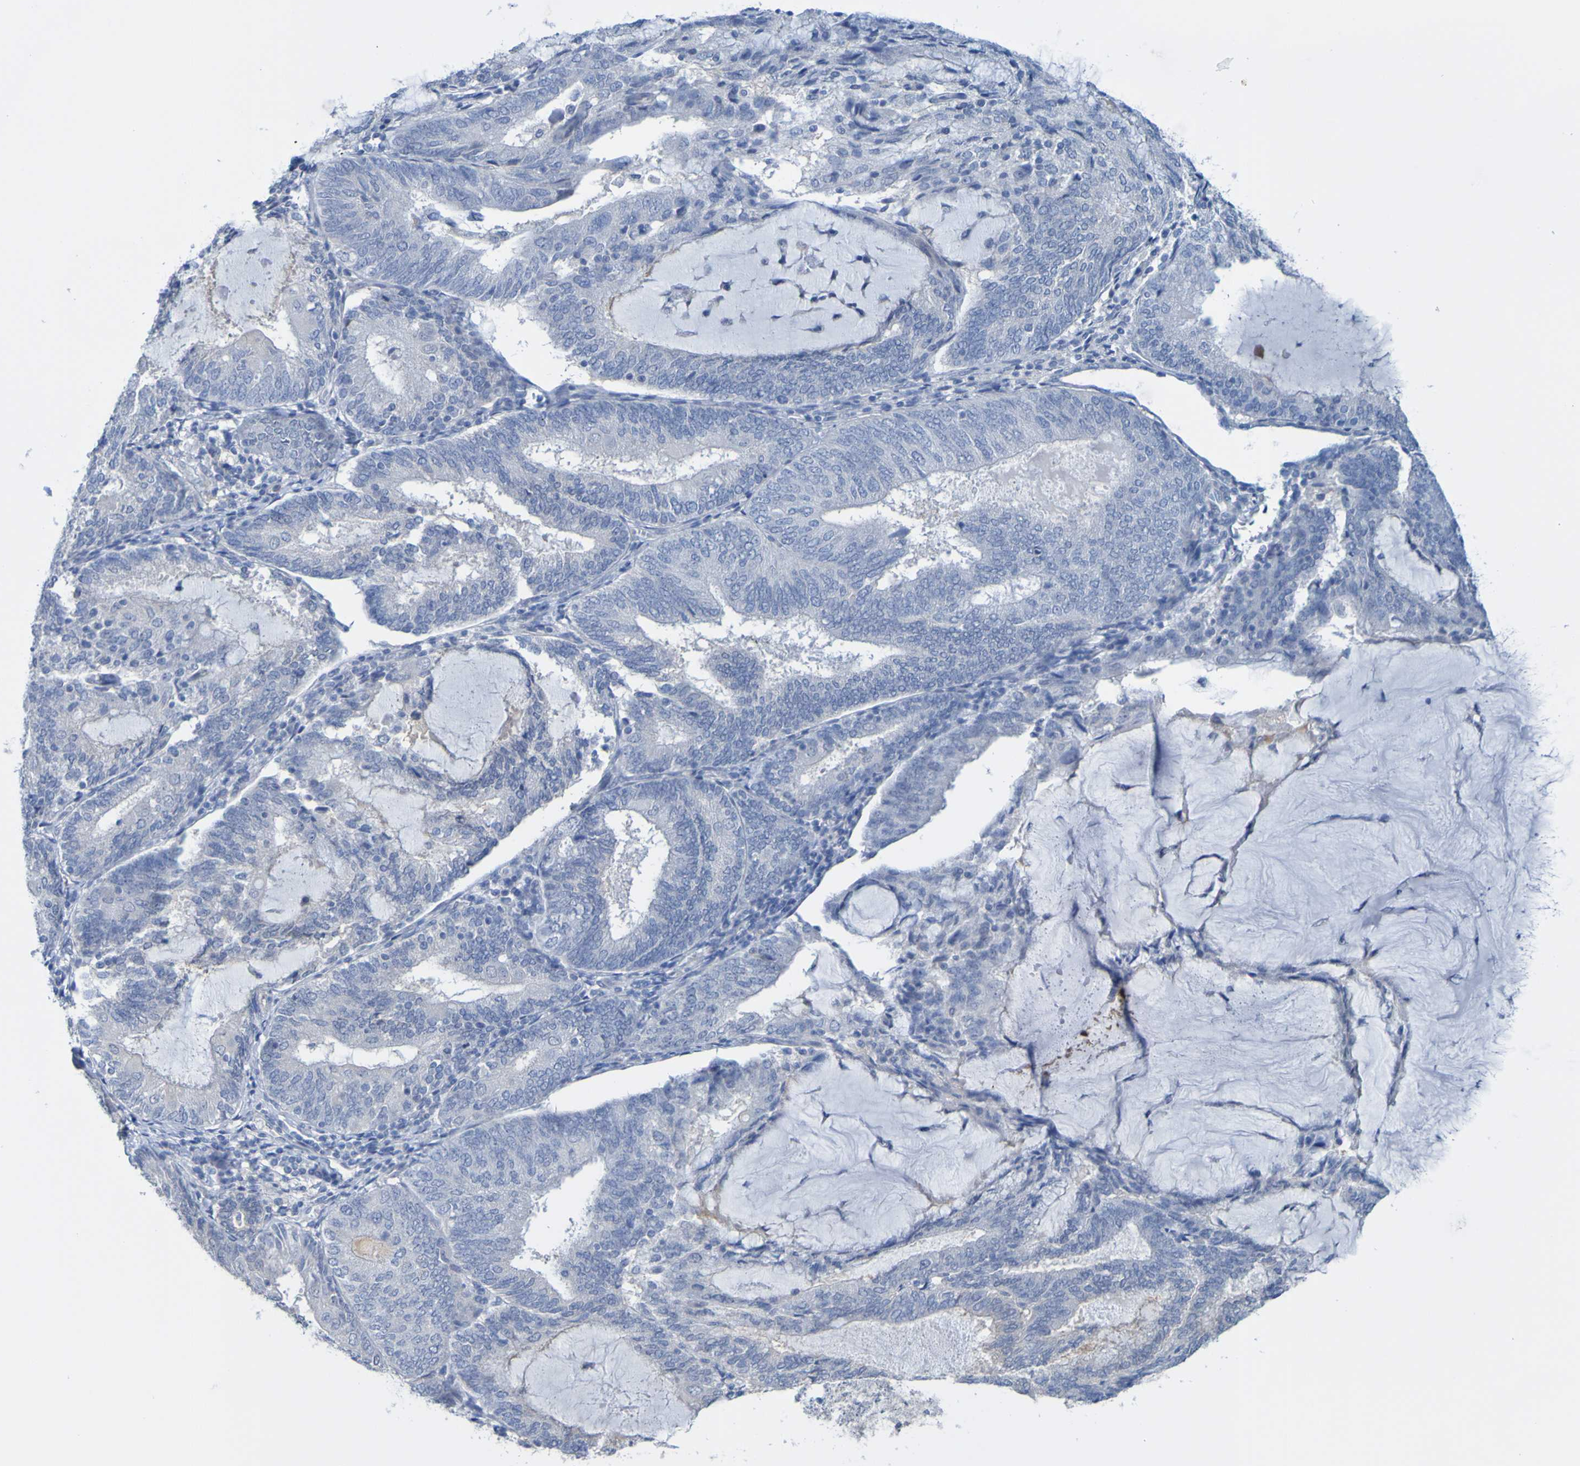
{"staining": {"intensity": "negative", "quantity": "none", "location": "none"}, "tissue": "endometrial cancer", "cell_type": "Tumor cells", "image_type": "cancer", "snomed": [{"axis": "morphology", "description": "Adenocarcinoma, NOS"}, {"axis": "topography", "description": "Endometrium"}], "caption": "Immunohistochemical staining of endometrial adenocarcinoma shows no significant positivity in tumor cells.", "gene": "ACMSD", "patient": {"sex": "female", "age": 81}}